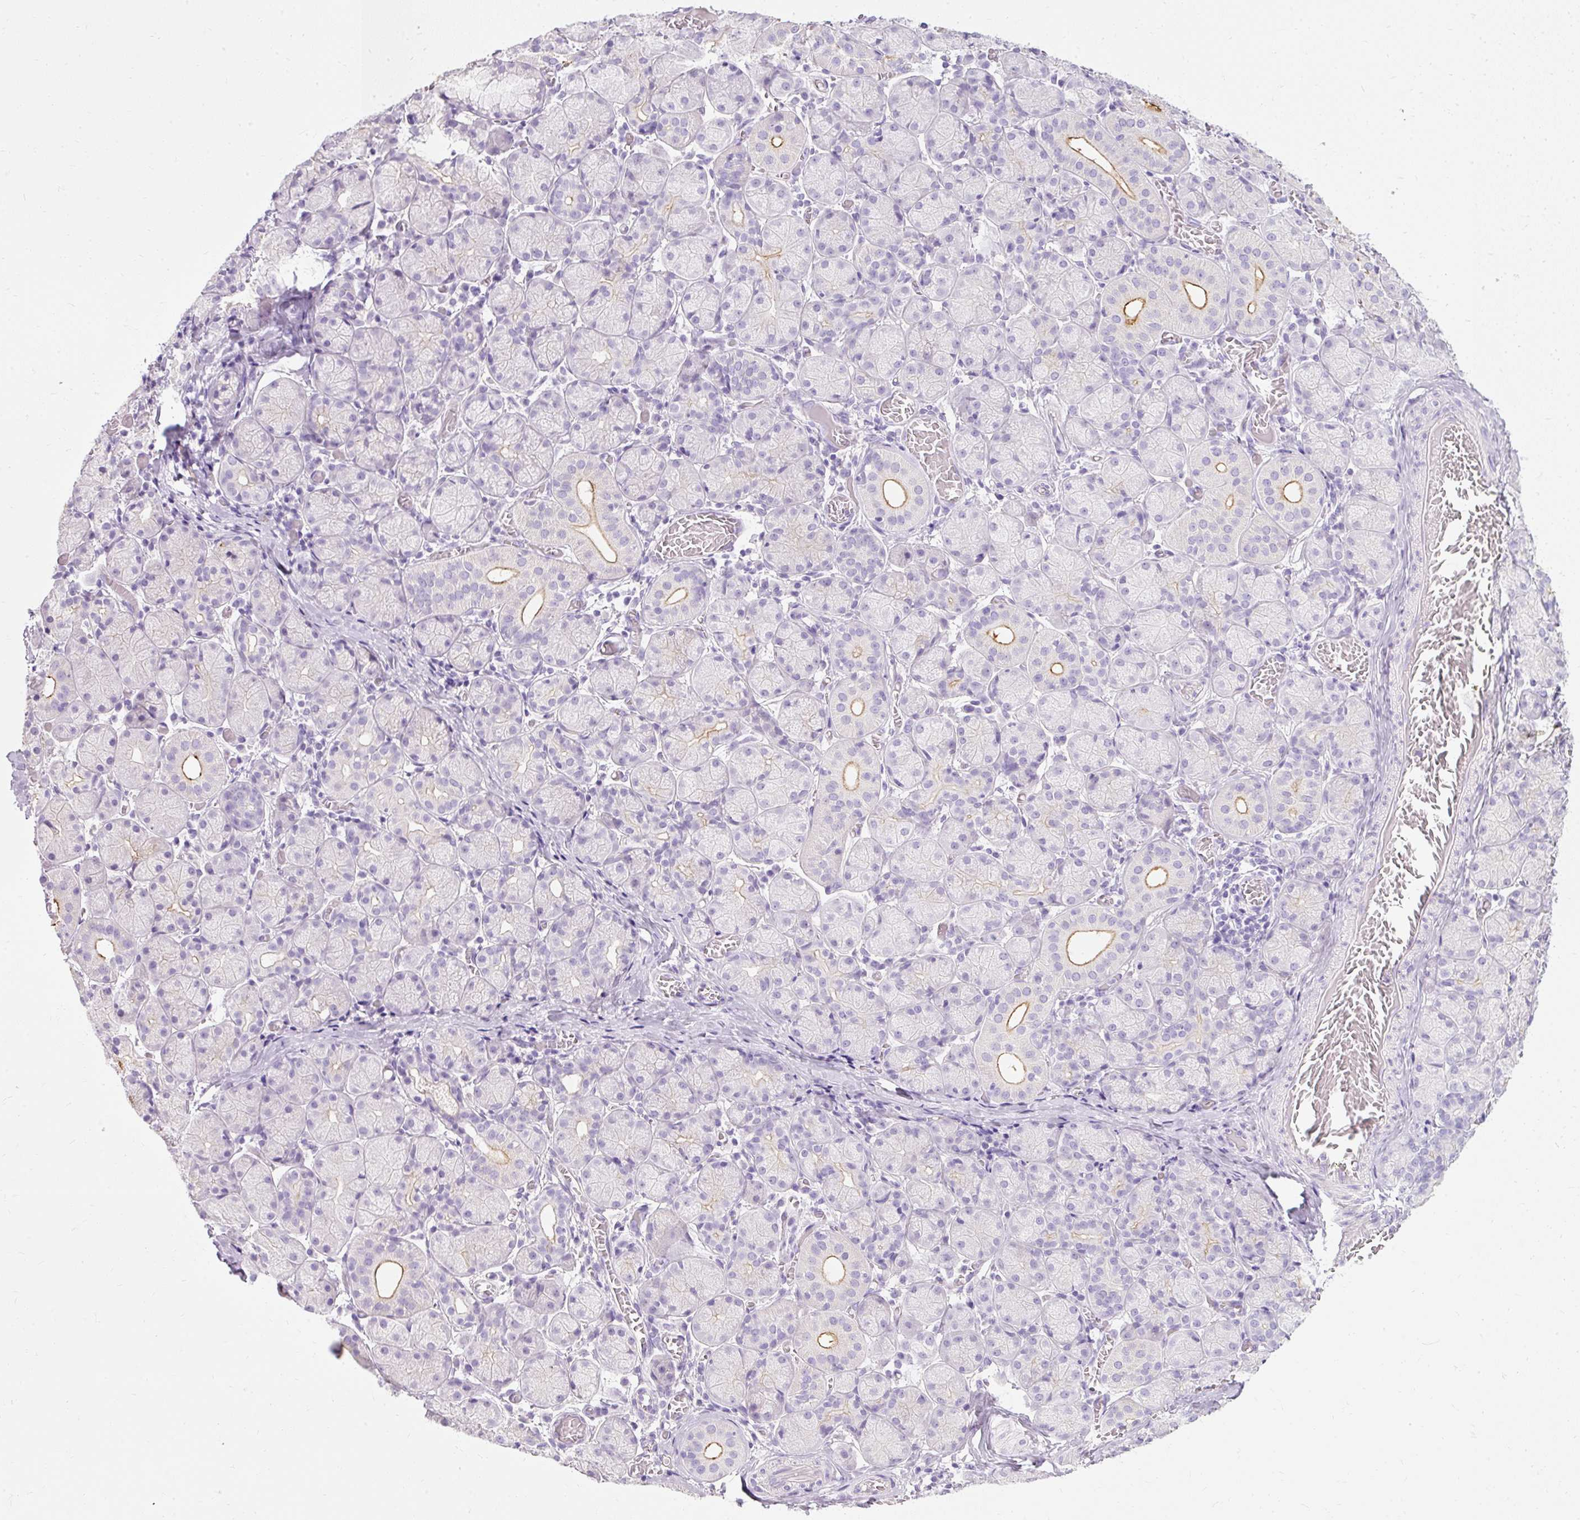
{"staining": {"intensity": "moderate", "quantity": "<25%", "location": "cytoplasmic/membranous"}, "tissue": "salivary gland", "cell_type": "Glandular cells", "image_type": "normal", "snomed": [{"axis": "morphology", "description": "Normal tissue, NOS"}, {"axis": "topography", "description": "Salivary gland"}], "caption": "Human salivary gland stained for a protein (brown) shows moderate cytoplasmic/membranous positive positivity in about <25% of glandular cells.", "gene": "TMEM213", "patient": {"sex": "female", "age": 24}}